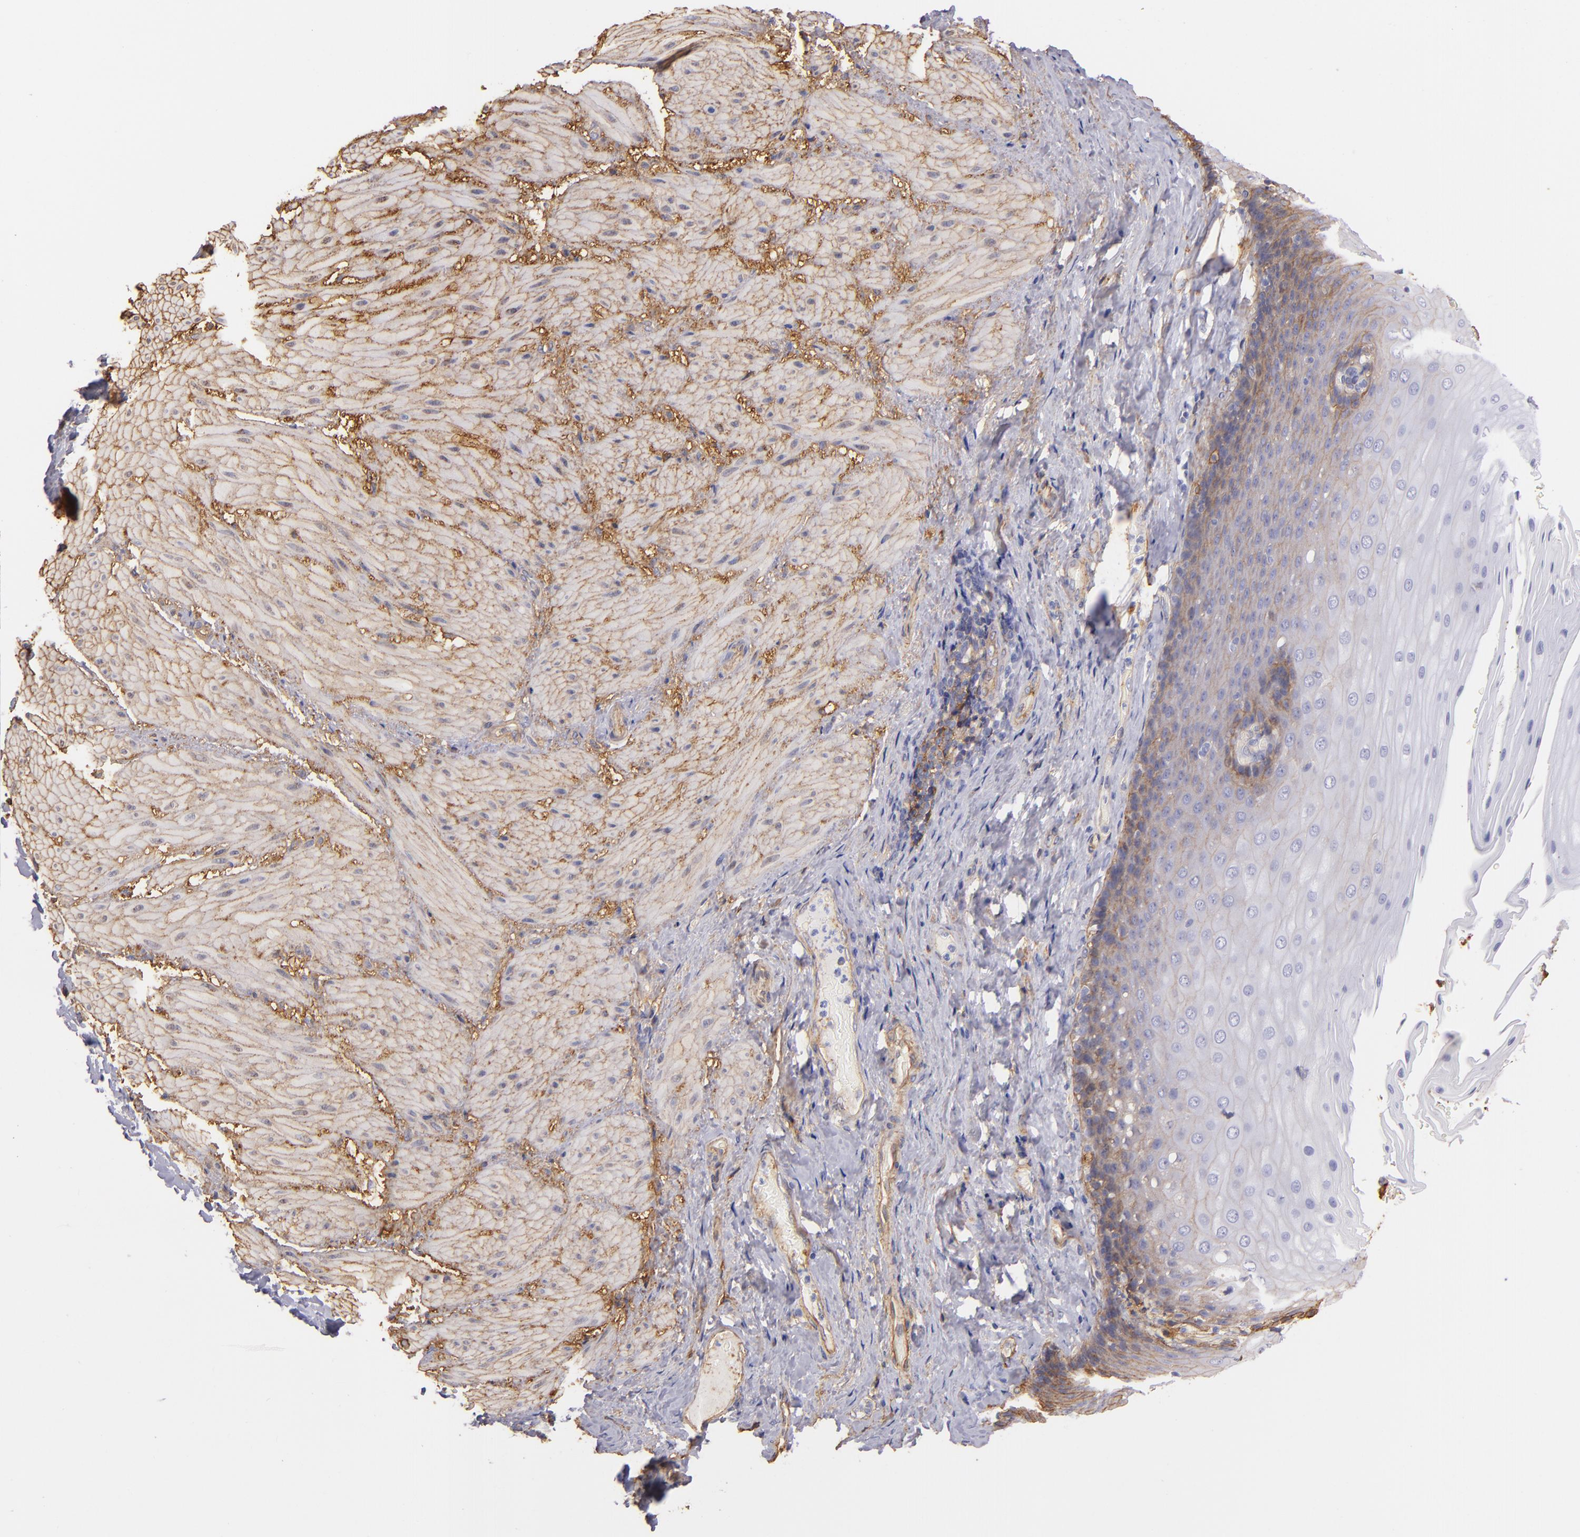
{"staining": {"intensity": "weak", "quantity": "25%-75%", "location": "cytoplasmic/membranous"}, "tissue": "esophagus", "cell_type": "Squamous epithelial cells", "image_type": "normal", "snomed": [{"axis": "morphology", "description": "Normal tissue, NOS"}, {"axis": "topography", "description": "Esophagus"}], "caption": "Brown immunohistochemical staining in normal esophagus exhibits weak cytoplasmic/membranous expression in approximately 25%-75% of squamous epithelial cells.", "gene": "CD151", "patient": {"sex": "male", "age": 62}}